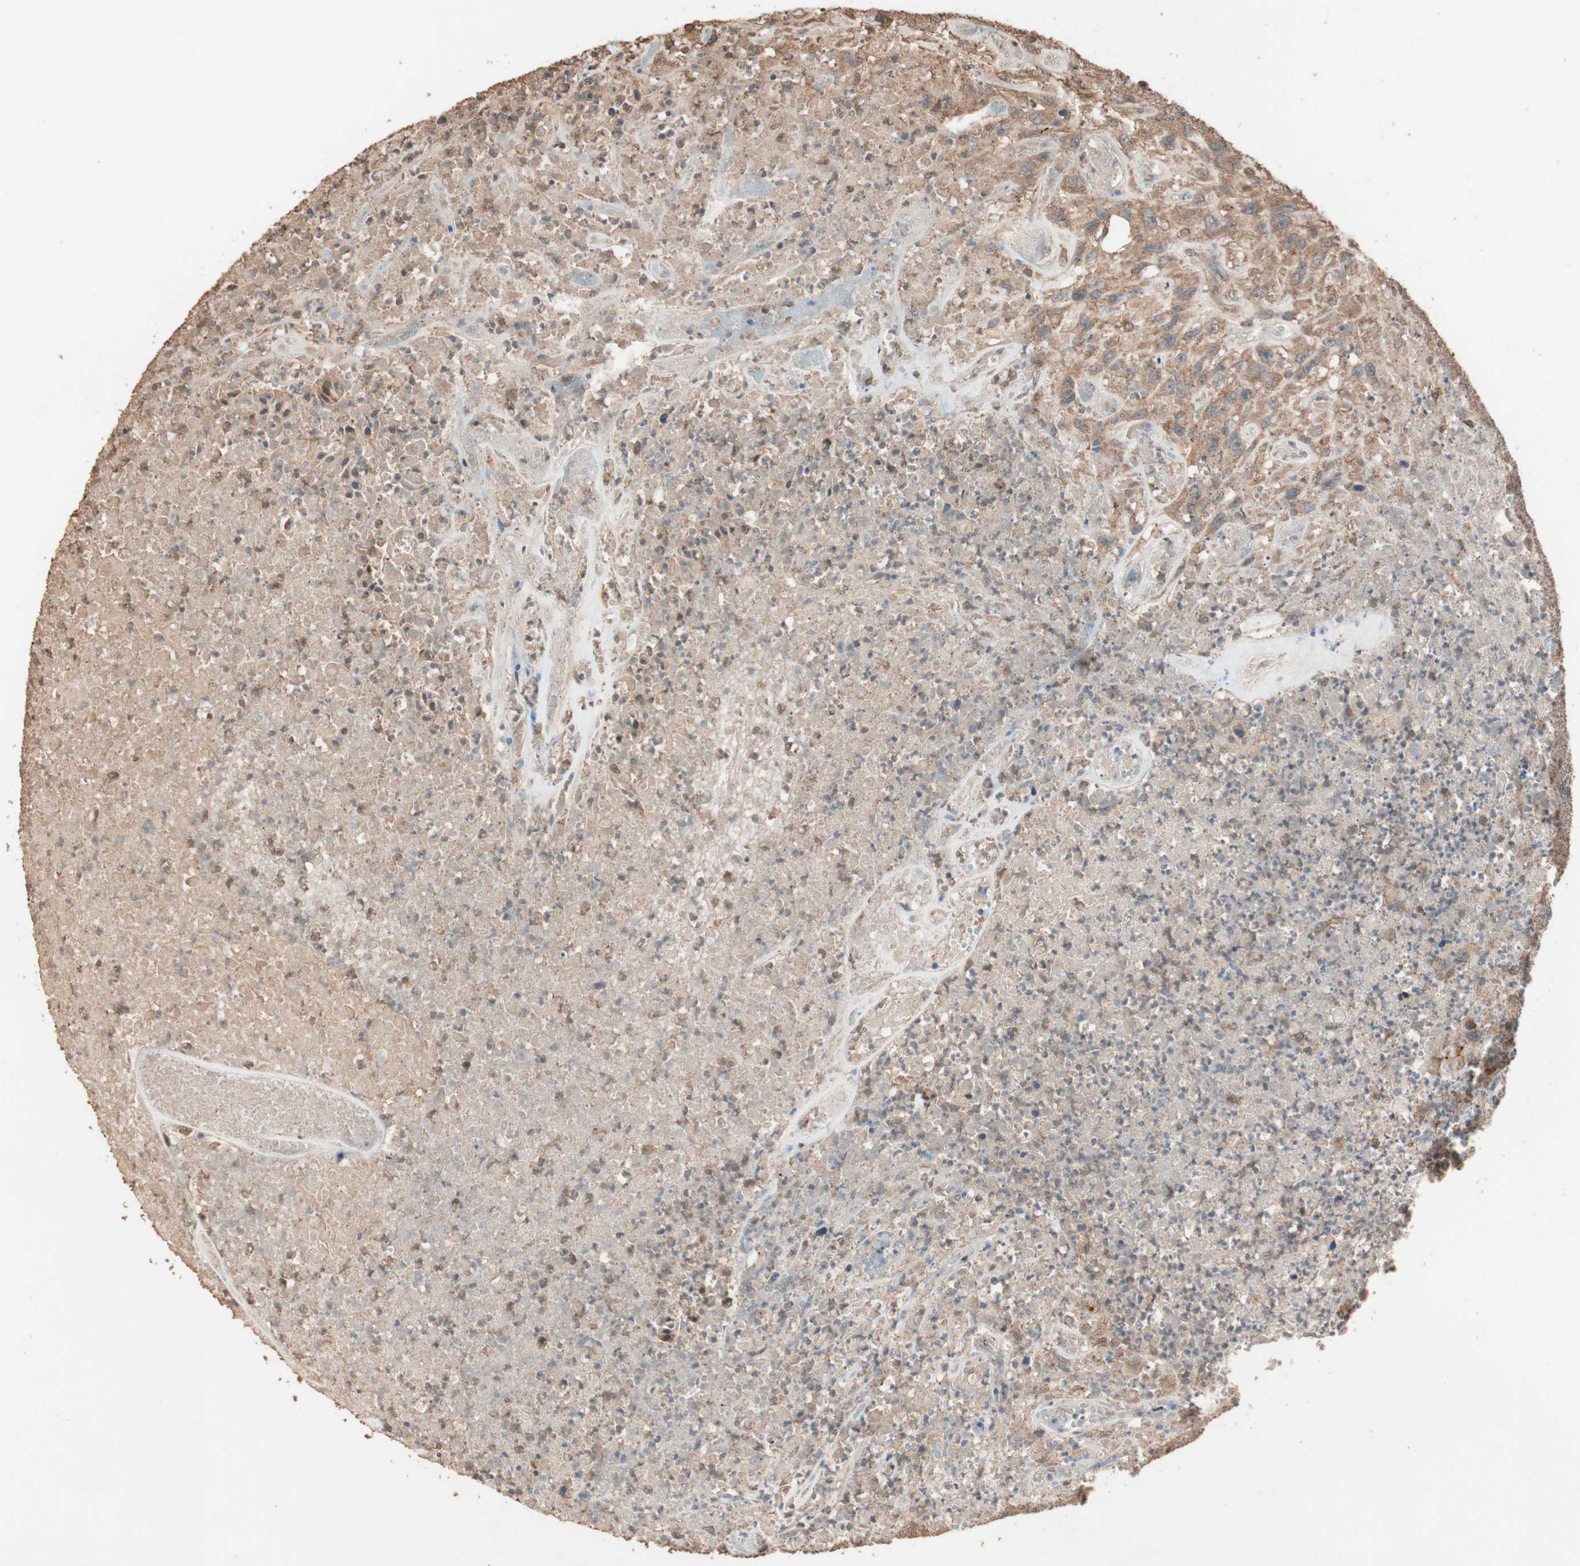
{"staining": {"intensity": "moderate", "quantity": ">75%", "location": "cytoplasmic/membranous"}, "tissue": "urothelial cancer", "cell_type": "Tumor cells", "image_type": "cancer", "snomed": [{"axis": "morphology", "description": "Urothelial carcinoma, High grade"}, {"axis": "topography", "description": "Urinary bladder"}], "caption": "IHC histopathology image of neoplastic tissue: human high-grade urothelial carcinoma stained using immunohistochemistry reveals medium levels of moderate protein expression localized specifically in the cytoplasmic/membranous of tumor cells, appearing as a cytoplasmic/membranous brown color.", "gene": "USP20", "patient": {"sex": "male", "age": 66}}